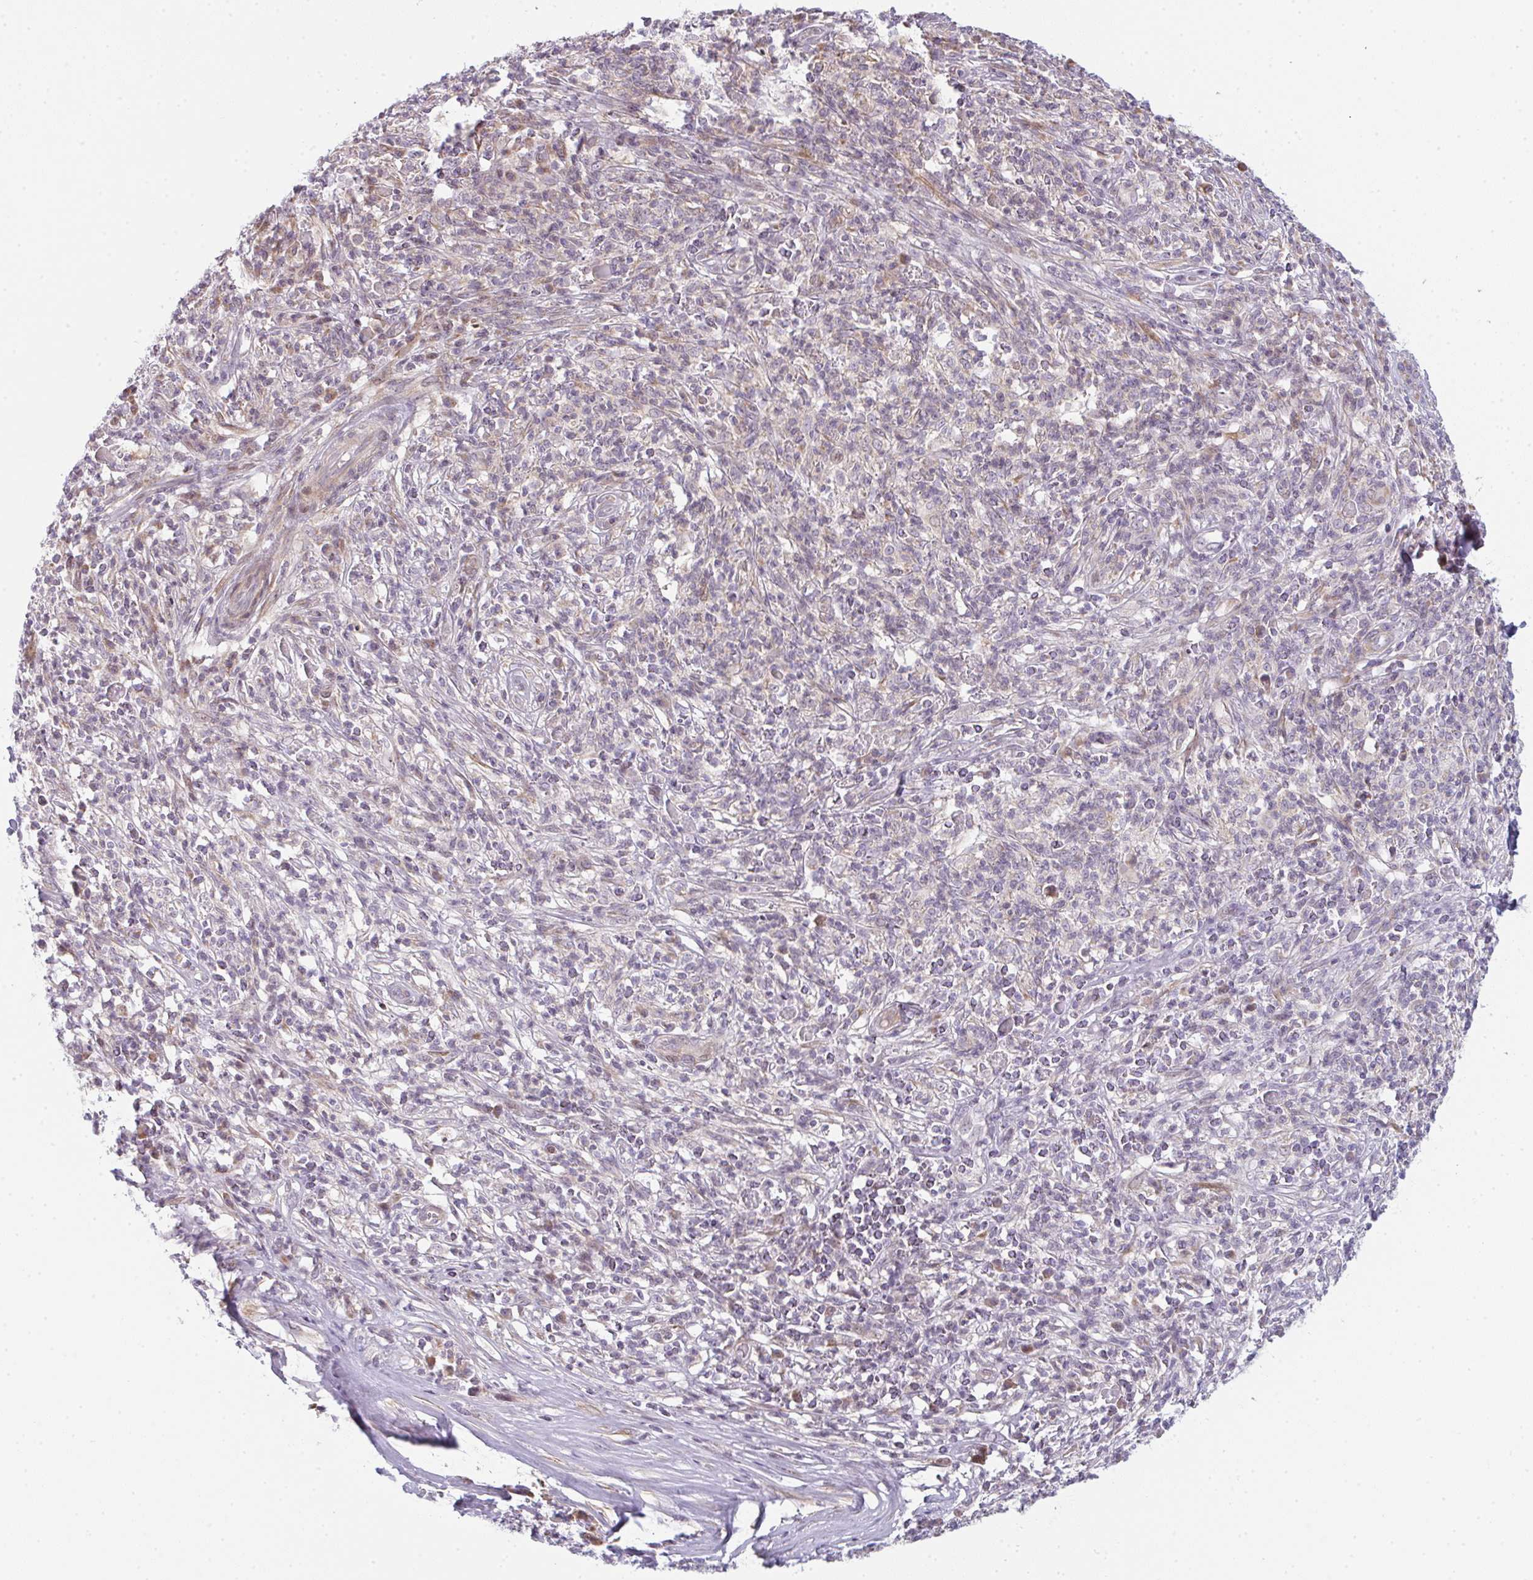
{"staining": {"intensity": "negative", "quantity": "none", "location": "none"}, "tissue": "melanoma", "cell_type": "Tumor cells", "image_type": "cancer", "snomed": [{"axis": "morphology", "description": "Malignant melanoma, NOS"}, {"axis": "topography", "description": "Skin"}], "caption": "Malignant melanoma was stained to show a protein in brown. There is no significant staining in tumor cells.", "gene": "TMEM237", "patient": {"sex": "male", "age": 66}}